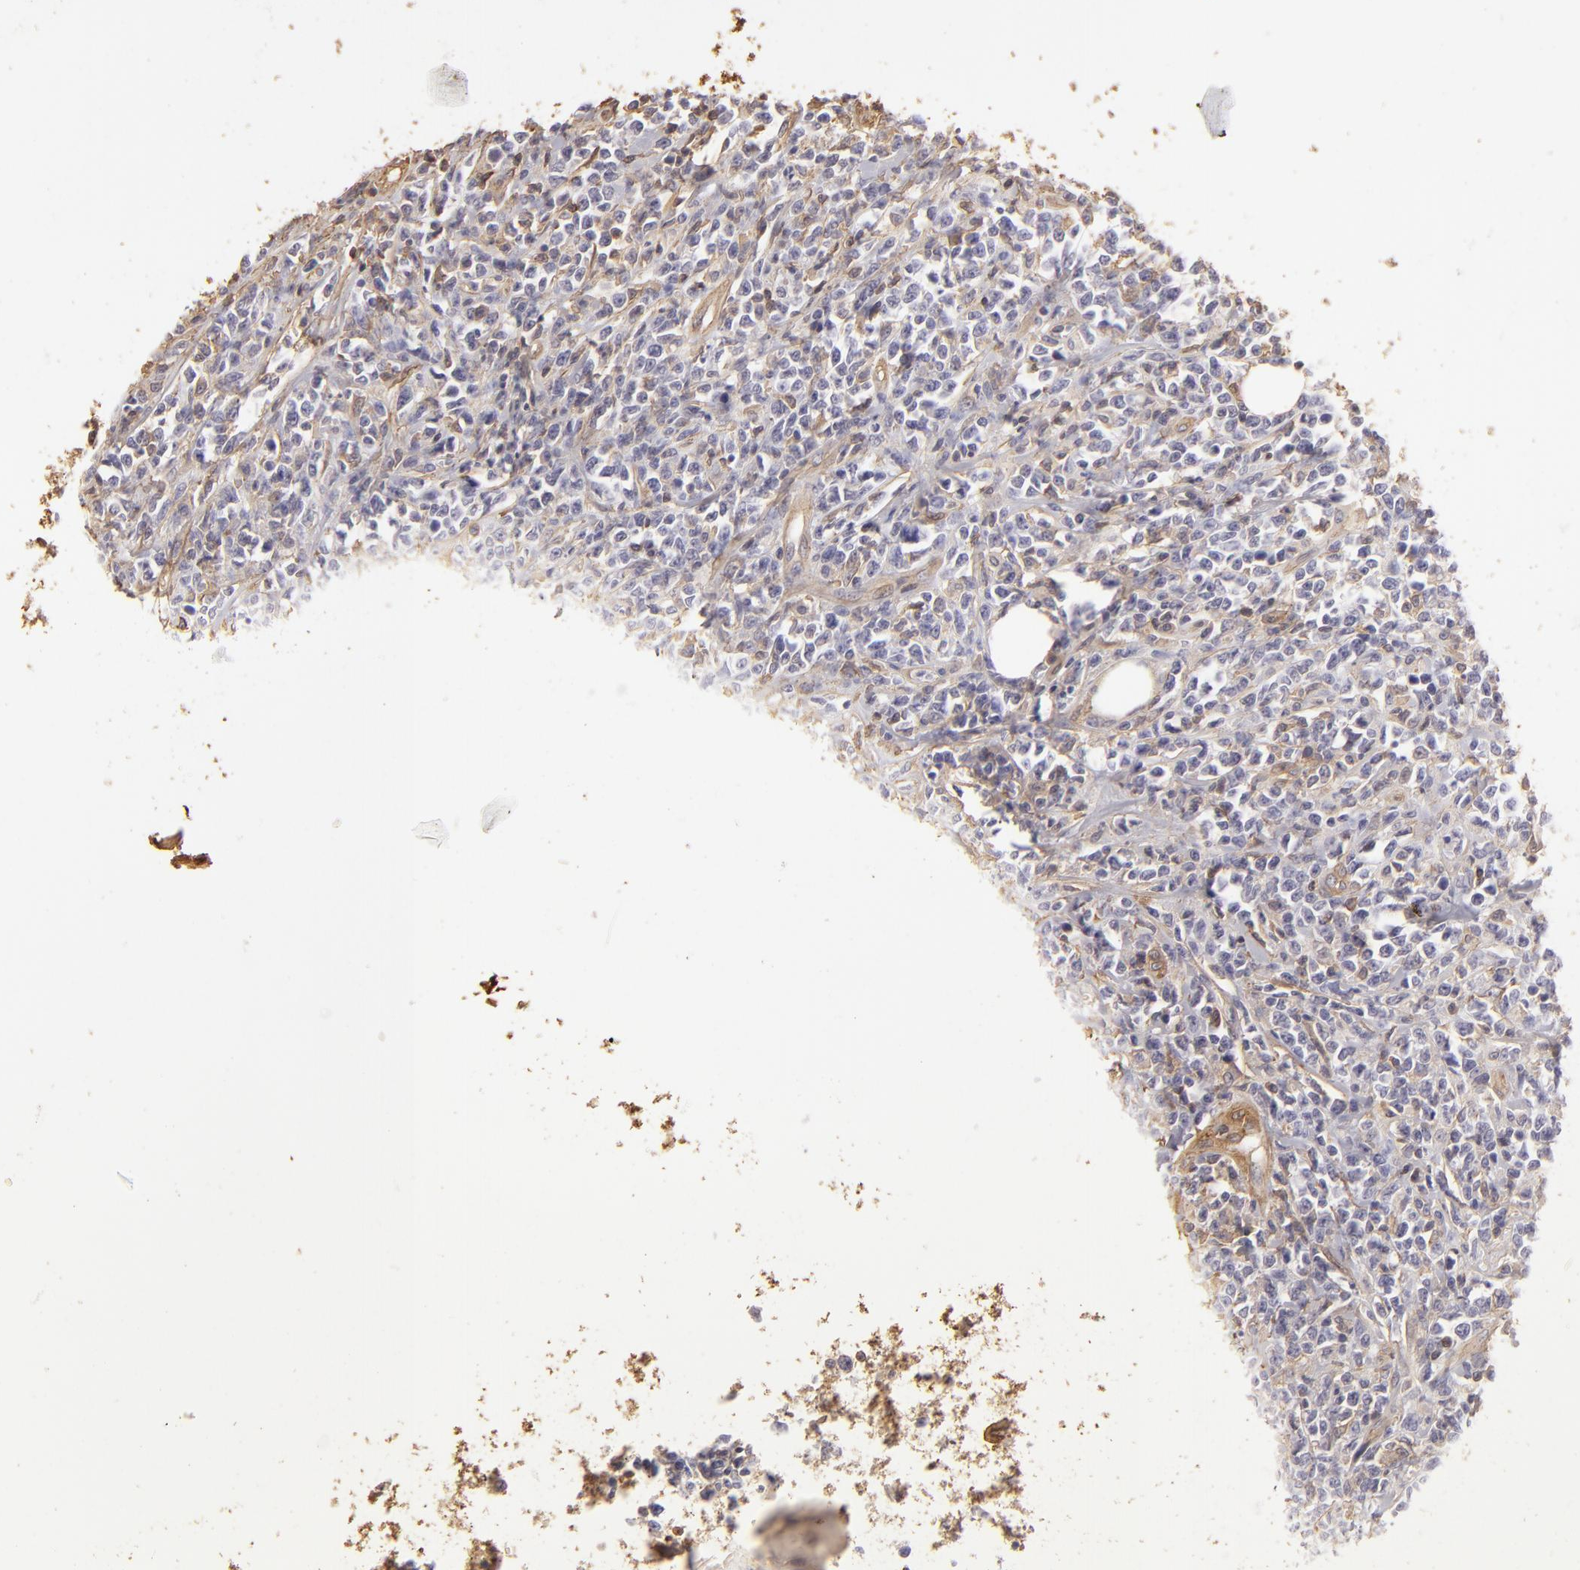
{"staining": {"intensity": "negative", "quantity": "none", "location": "none"}, "tissue": "lymphoma", "cell_type": "Tumor cells", "image_type": "cancer", "snomed": [{"axis": "morphology", "description": "Malignant lymphoma, non-Hodgkin's type, High grade"}, {"axis": "topography", "description": "Colon"}], "caption": "This is an immunohistochemistry image of human malignant lymphoma, non-Hodgkin's type (high-grade). There is no positivity in tumor cells.", "gene": "HSPB6", "patient": {"sex": "male", "age": 82}}